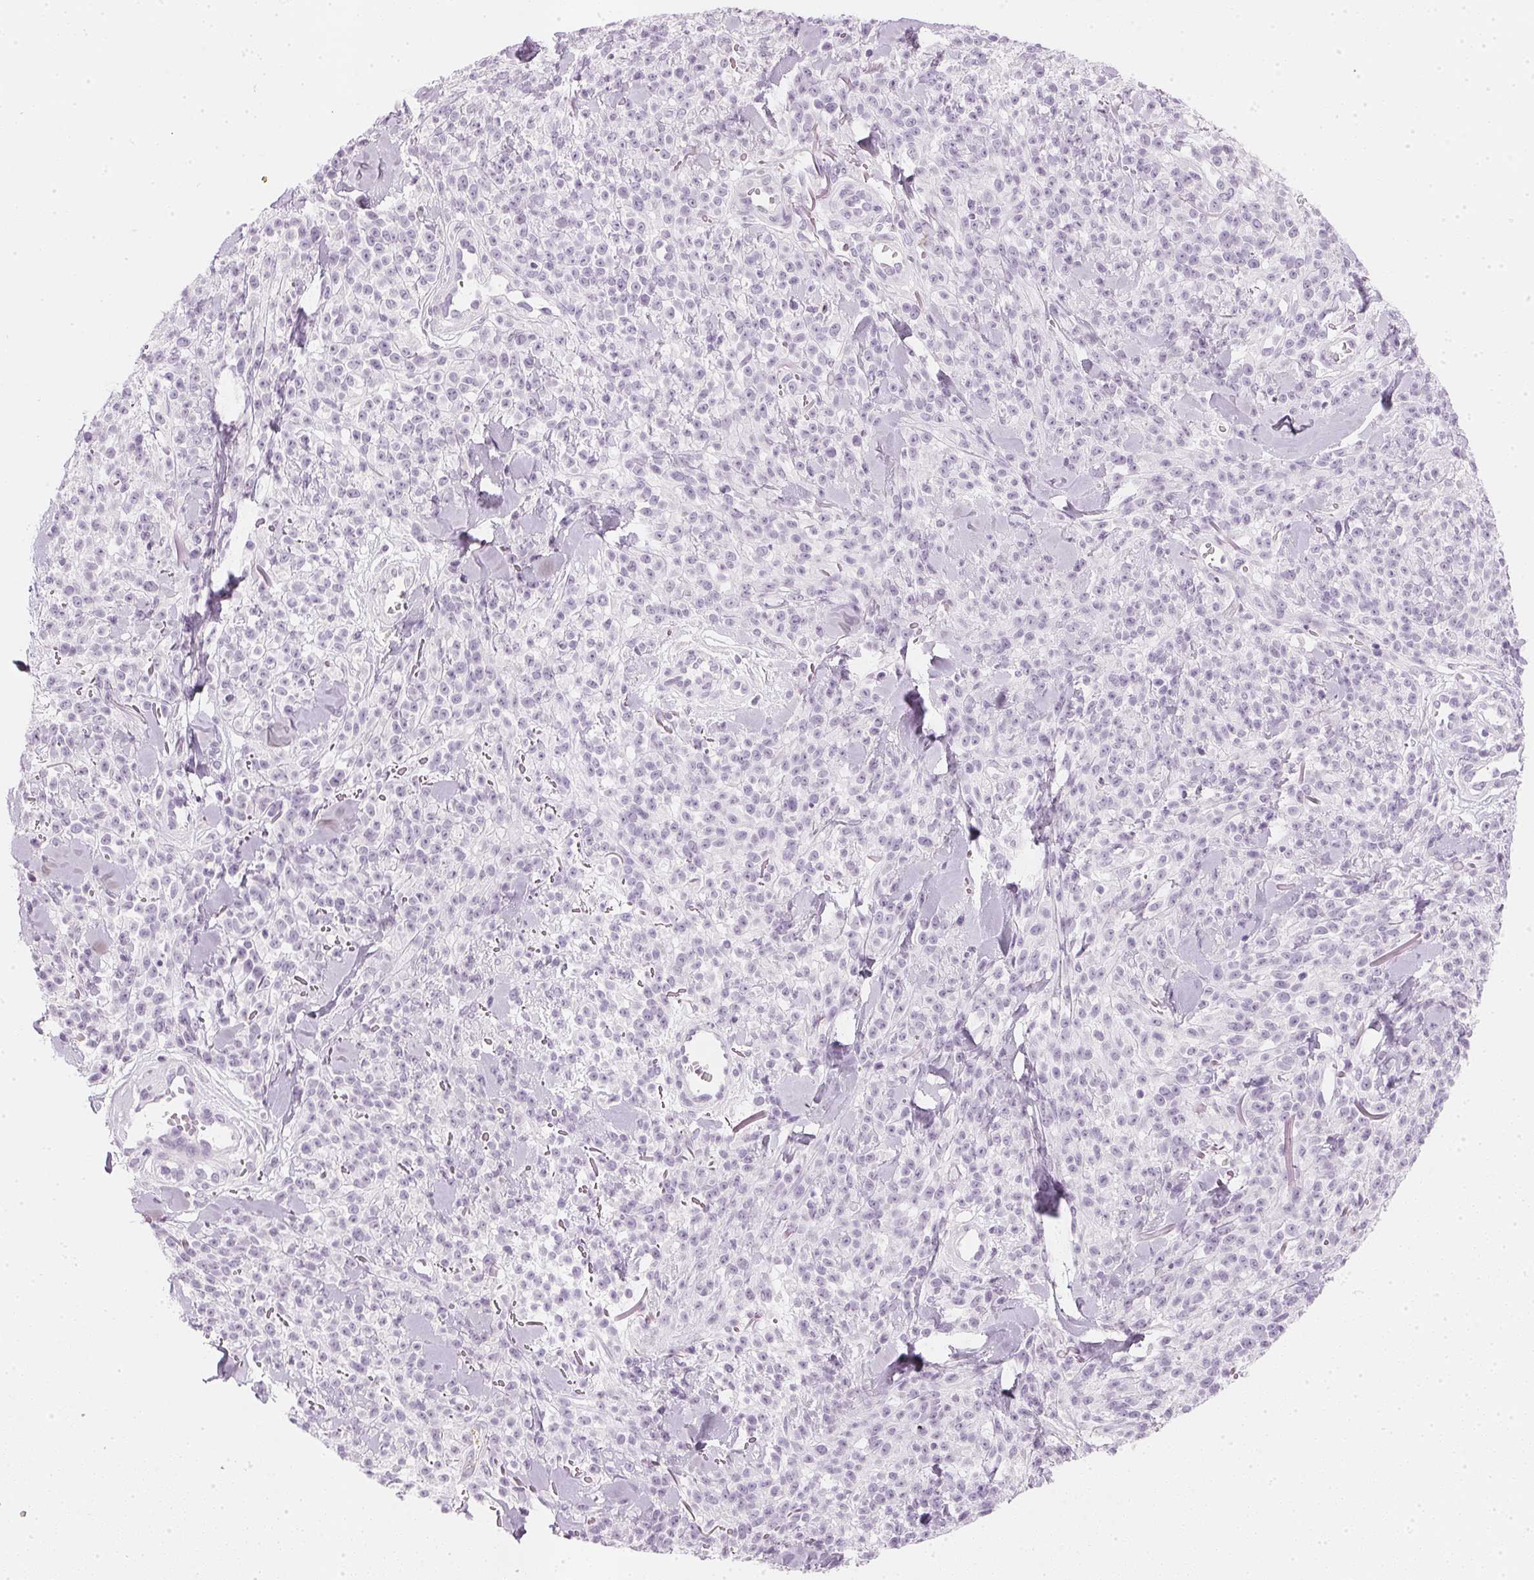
{"staining": {"intensity": "negative", "quantity": "none", "location": "none"}, "tissue": "melanoma", "cell_type": "Tumor cells", "image_type": "cancer", "snomed": [{"axis": "morphology", "description": "Malignant melanoma, NOS"}, {"axis": "topography", "description": "Skin"}, {"axis": "topography", "description": "Skin of trunk"}], "caption": "This micrograph is of melanoma stained with immunohistochemistry to label a protein in brown with the nuclei are counter-stained blue. There is no positivity in tumor cells.", "gene": "CHST4", "patient": {"sex": "male", "age": 74}}